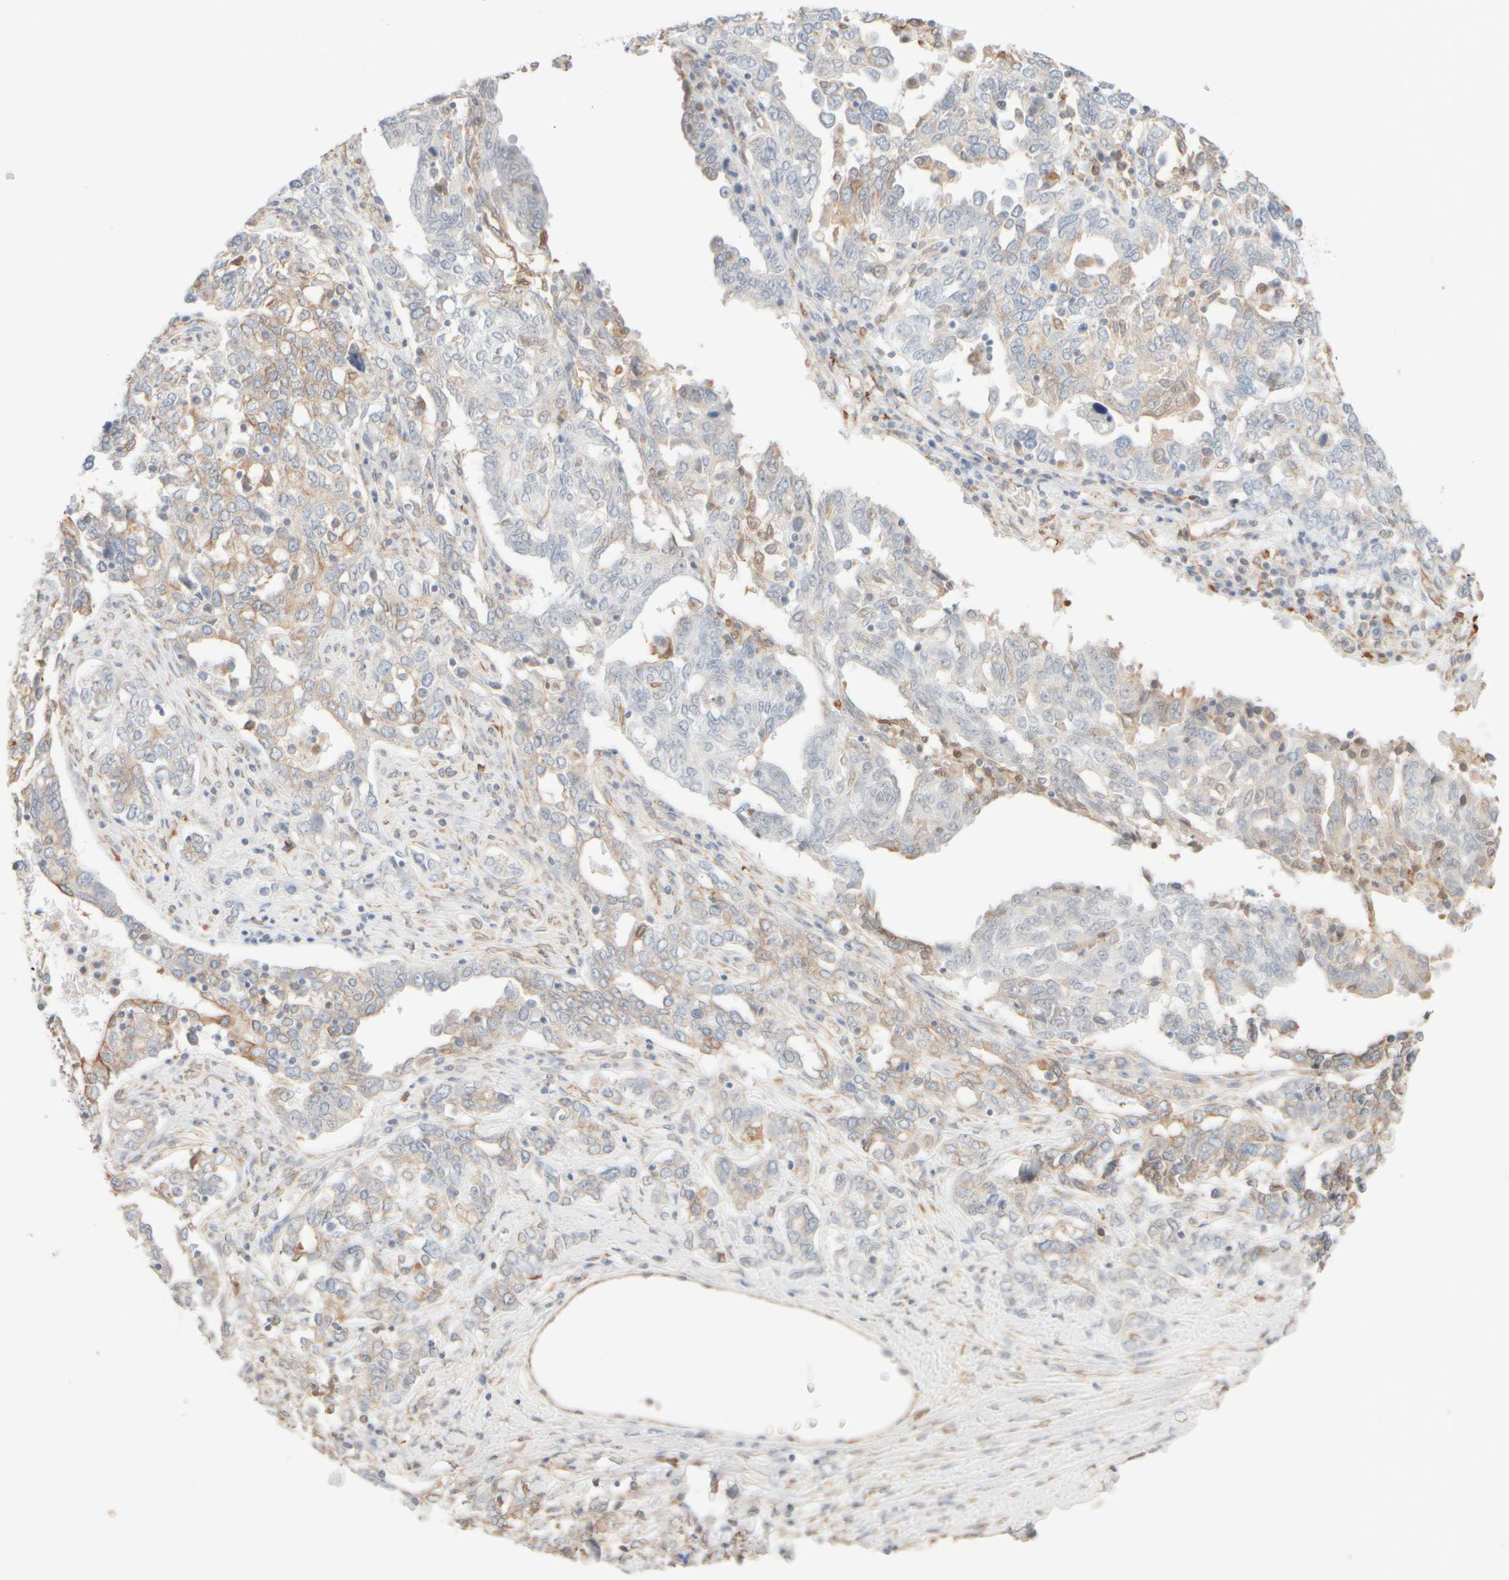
{"staining": {"intensity": "weak", "quantity": "<25%", "location": "cytoplasmic/membranous"}, "tissue": "ovarian cancer", "cell_type": "Tumor cells", "image_type": "cancer", "snomed": [{"axis": "morphology", "description": "Carcinoma, endometroid"}, {"axis": "topography", "description": "Ovary"}], "caption": "There is no significant staining in tumor cells of ovarian cancer. The staining is performed using DAB (3,3'-diaminobenzidine) brown chromogen with nuclei counter-stained in using hematoxylin.", "gene": "KRT15", "patient": {"sex": "female", "age": 62}}